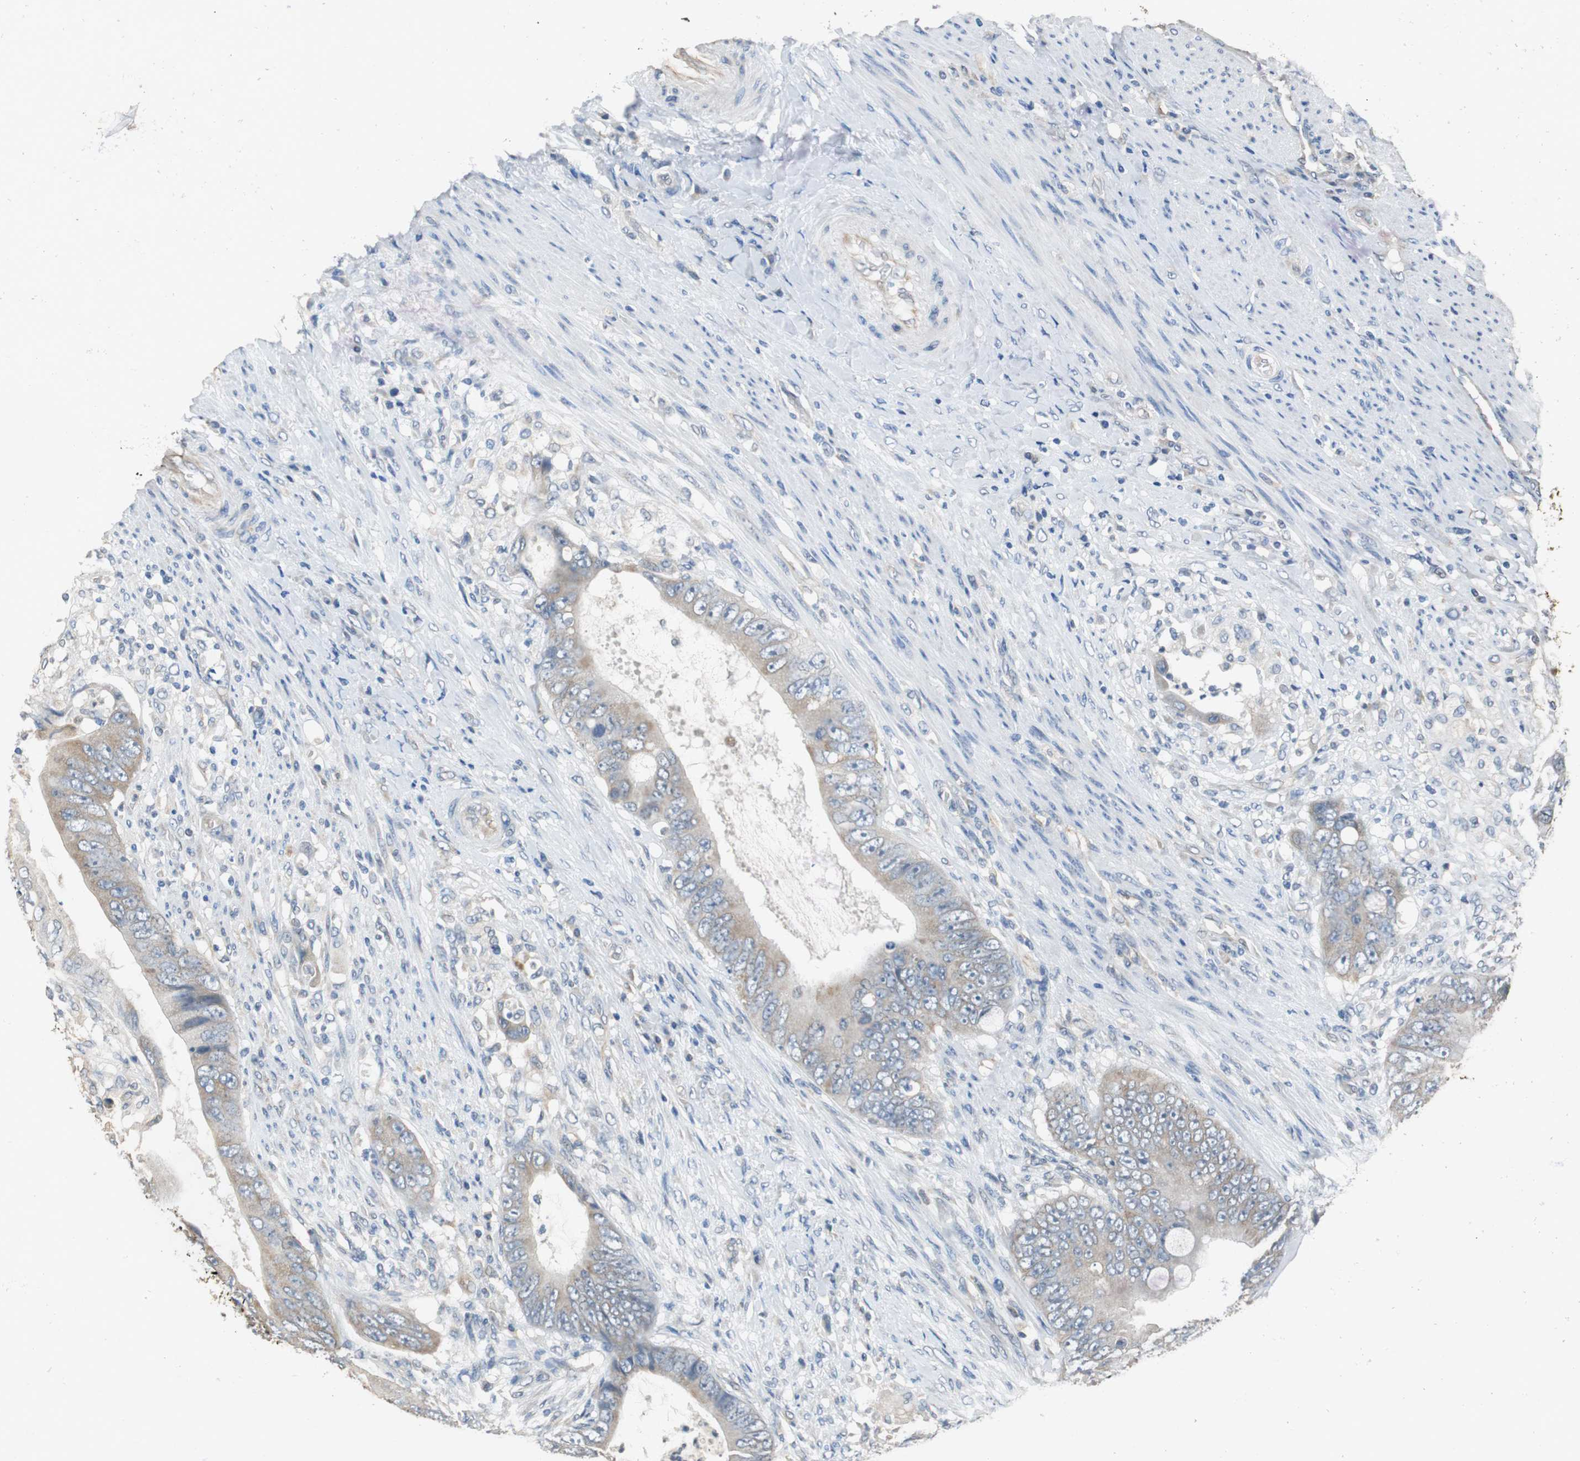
{"staining": {"intensity": "moderate", "quantity": "25%-75%", "location": "cytoplasmic/membranous"}, "tissue": "colorectal cancer", "cell_type": "Tumor cells", "image_type": "cancer", "snomed": [{"axis": "morphology", "description": "Adenocarcinoma, NOS"}, {"axis": "topography", "description": "Rectum"}], "caption": "A micrograph of colorectal cancer (adenocarcinoma) stained for a protein shows moderate cytoplasmic/membranous brown staining in tumor cells.", "gene": "ALDH4A1", "patient": {"sex": "female", "age": 77}}